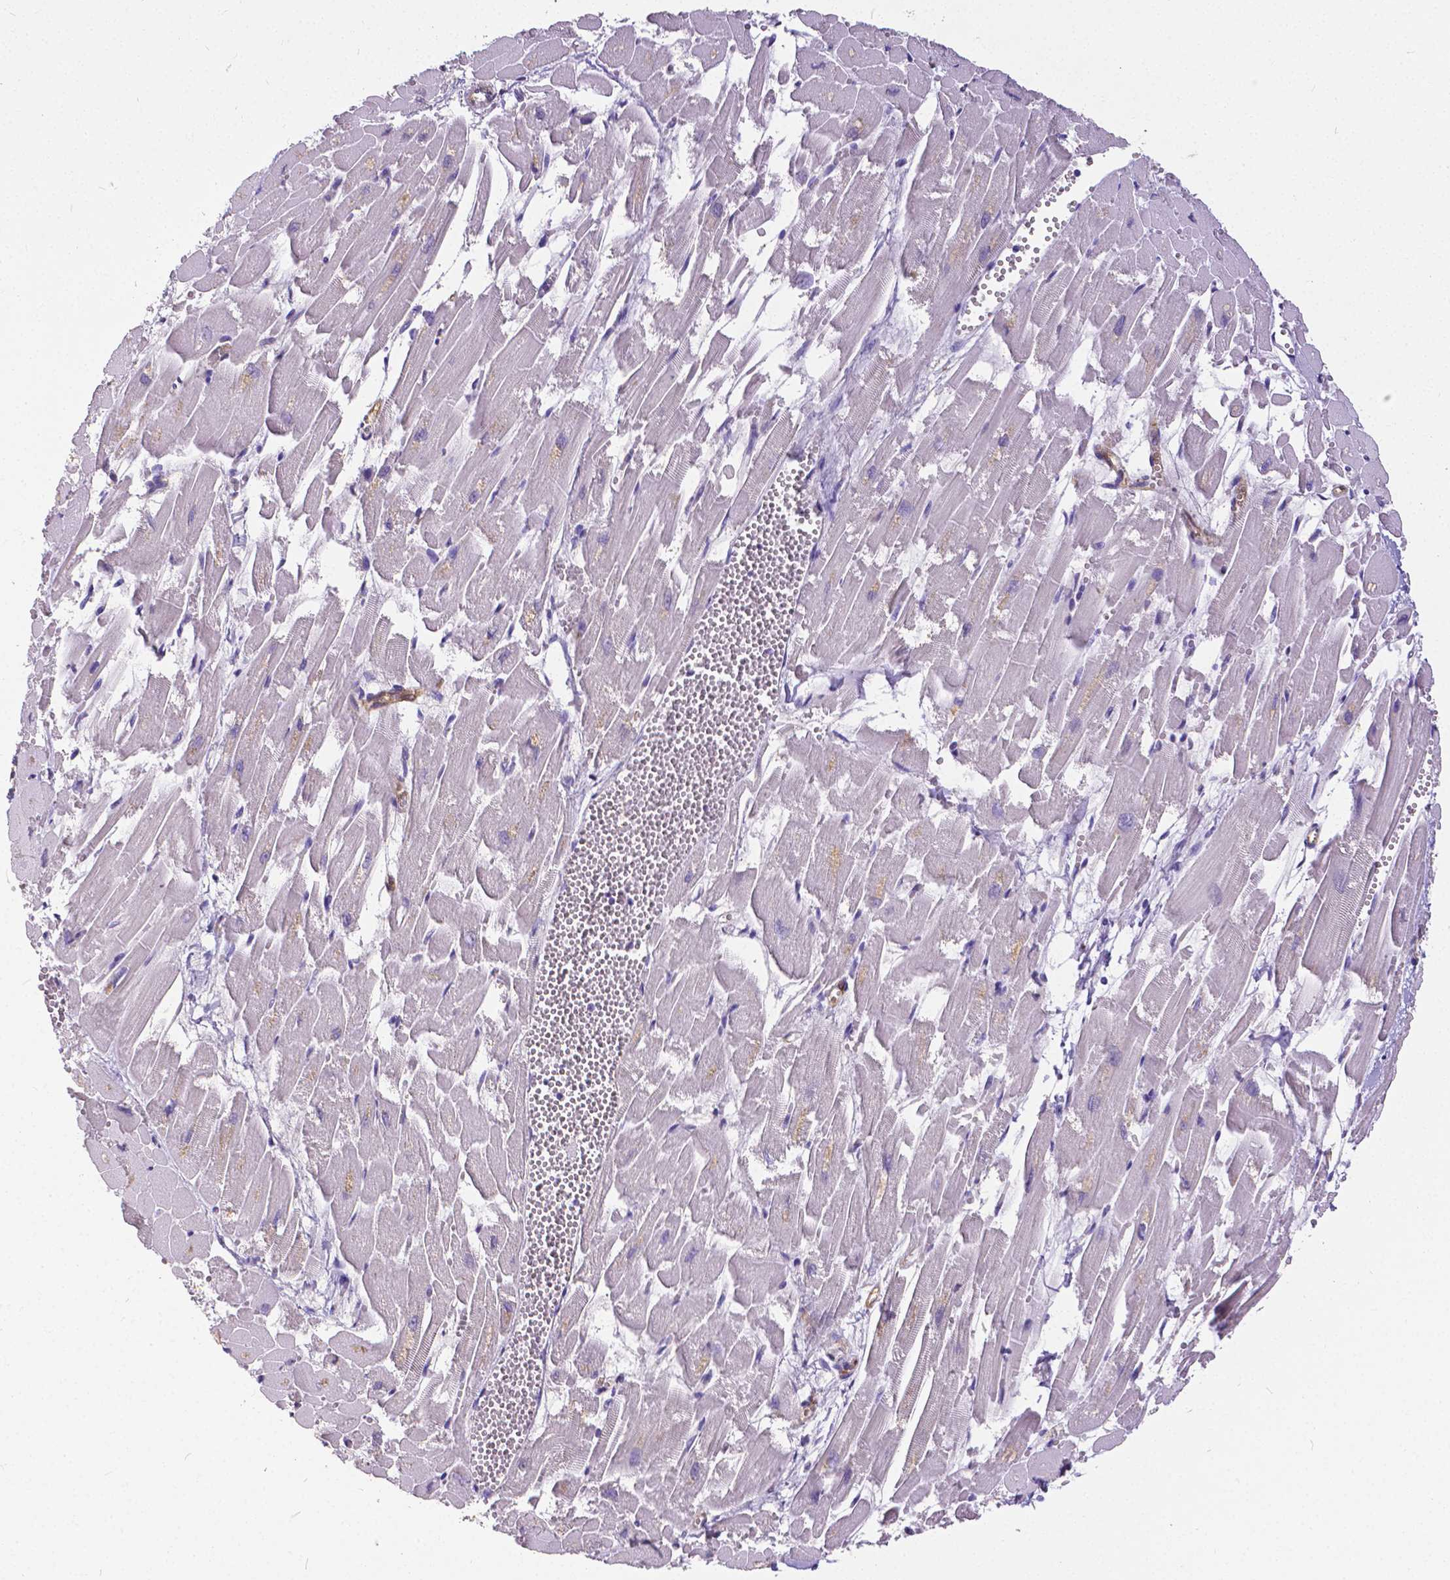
{"staining": {"intensity": "negative", "quantity": "none", "location": "none"}, "tissue": "heart muscle", "cell_type": "Cardiomyocytes", "image_type": "normal", "snomed": [{"axis": "morphology", "description": "Normal tissue, NOS"}, {"axis": "topography", "description": "Heart"}], "caption": "The IHC histopathology image has no significant expression in cardiomyocytes of heart muscle. (DAB IHC, high magnification).", "gene": "OCLN", "patient": {"sex": "female", "age": 52}}